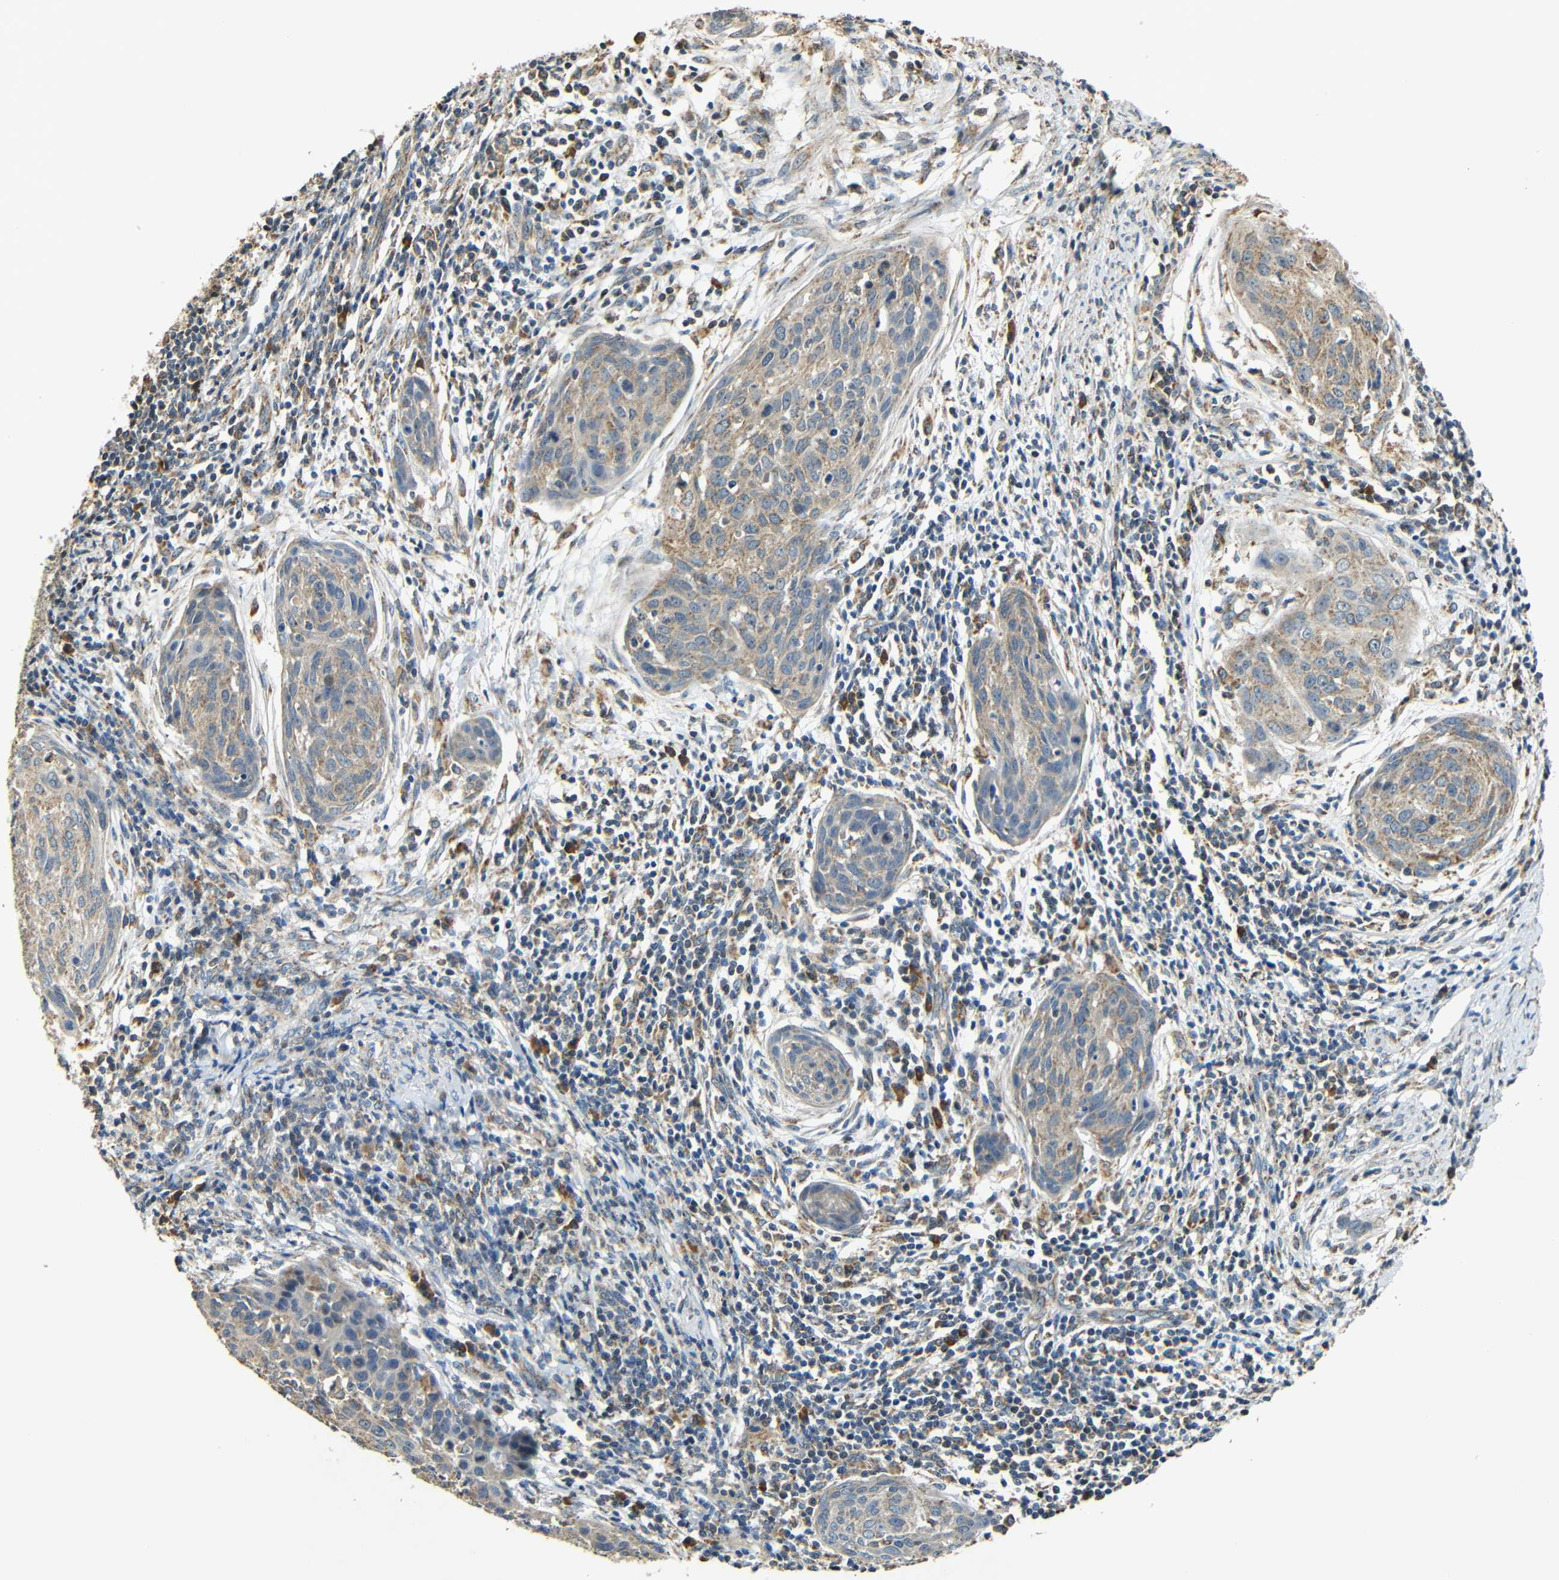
{"staining": {"intensity": "moderate", "quantity": ">75%", "location": "cytoplasmic/membranous"}, "tissue": "cervical cancer", "cell_type": "Tumor cells", "image_type": "cancer", "snomed": [{"axis": "morphology", "description": "Squamous cell carcinoma, NOS"}, {"axis": "topography", "description": "Cervix"}], "caption": "Cervical squamous cell carcinoma stained with a brown dye reveals moderate cytoplasmic/membranous positive staining in approximately >75% of tumor cells.", "gene": "KAZALD1", "patient": {"sex": "female", "age": 38}}